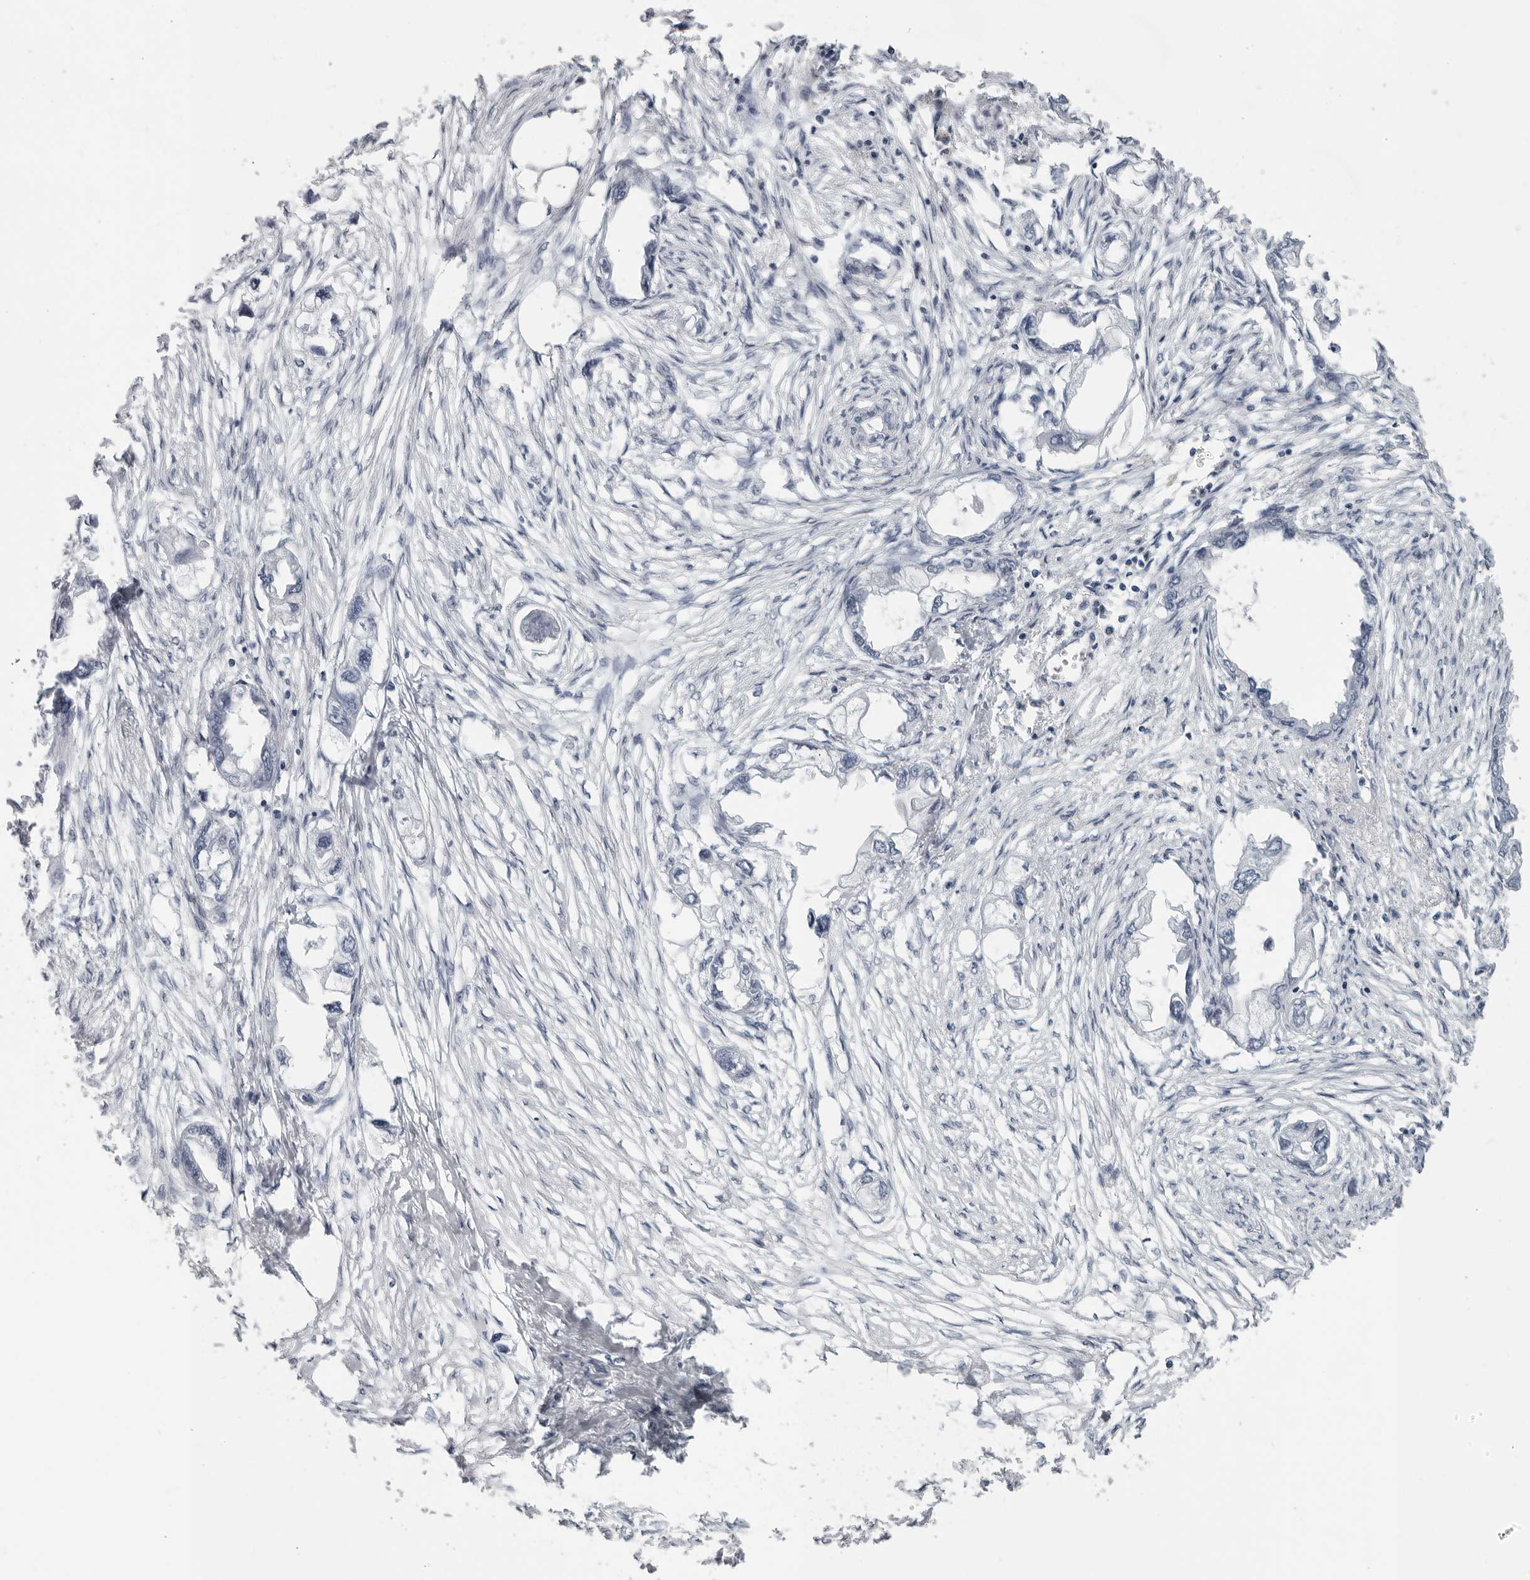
{"staining": {"intensity": "negative", "quantity": "none", "location": "none"}, "tissue": "endometrial cancer", "cell_type": "Tumor cells", "image_type": "cancer", "snomed": [{"axis": "morphology", "description": "Adenocarcinoma, NOS"}, {"axis": "morphology", "description": "Adenocarcinoma, metastatic, NOS"}, {"axis": "topography", "description": "Adipose tissue"}, {"axis": "topography", "description": "Endometrium"}], "caption": "Immunohistochemistry (IHC) photomicrograph of neoplastic tissue: human adenocarcinoma (endometrial) stained with DAB reveals no significant protein positivity in tumor cells. Brightfield microscopy of immunohistochemistry stained with DAB (3,3'-diaminobenzidine) (brown) and hematoxylin (blue), captured at high magnification.", "gene": "OPLAH", "patient": {"sex": "female", "age": 67}}